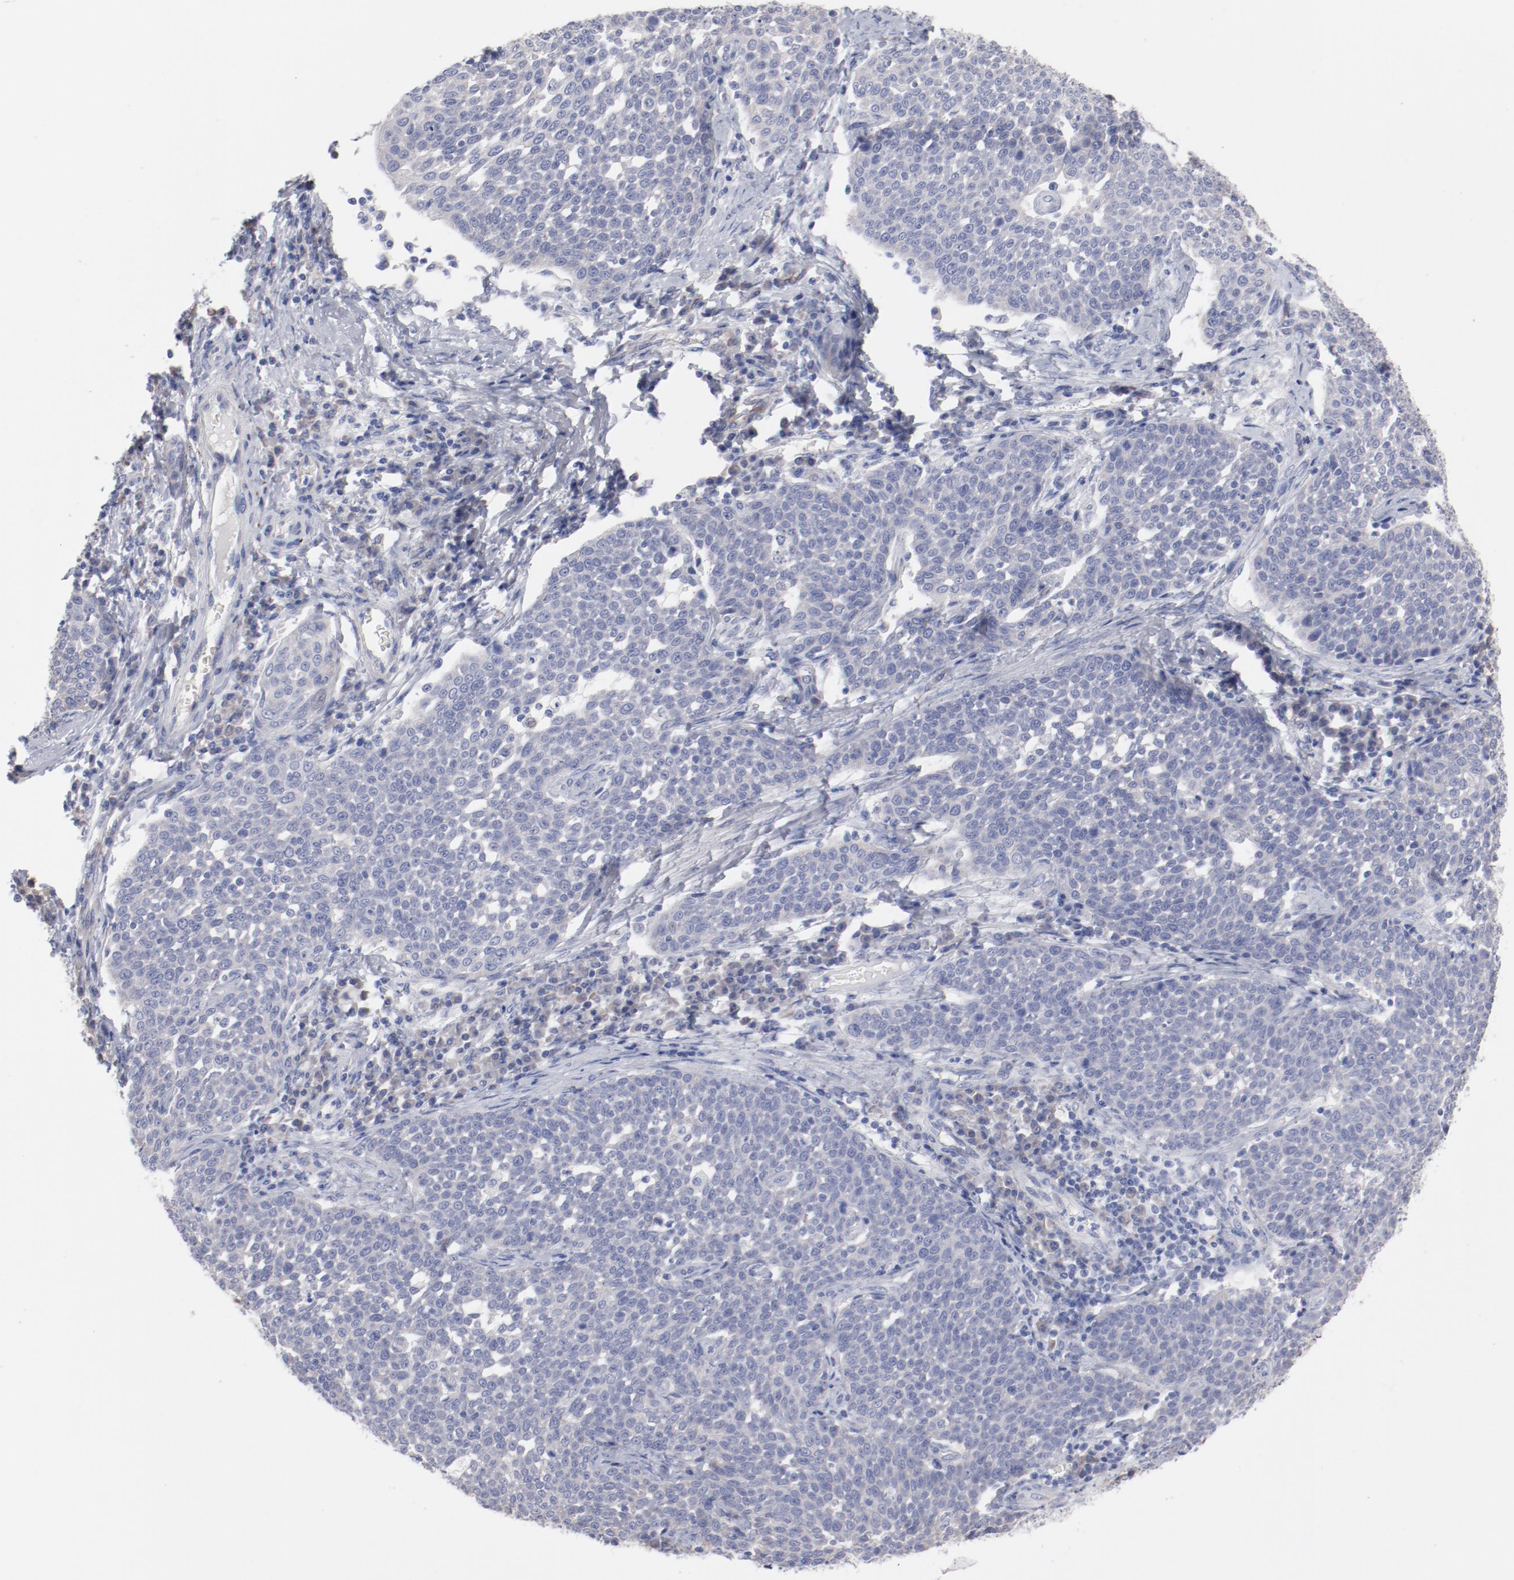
{"staining": {"intensity": "negative", "quantity": "none", "location": "none"}, "tissue": "cervical cancer", "cell_type": "Tumor cells", "image_type": "cancer", "snomed": [{"axis": "morphology", "description": "Squamous cell carcinoma, NOS"}, {"axis": "topography", "description": "Cervix"}], "caption": "There is no significant staining in tumor cells of cervical squamous cell carcinoma.", "gene": "CPE", "patient": {"sex": "female", "age": 34}}